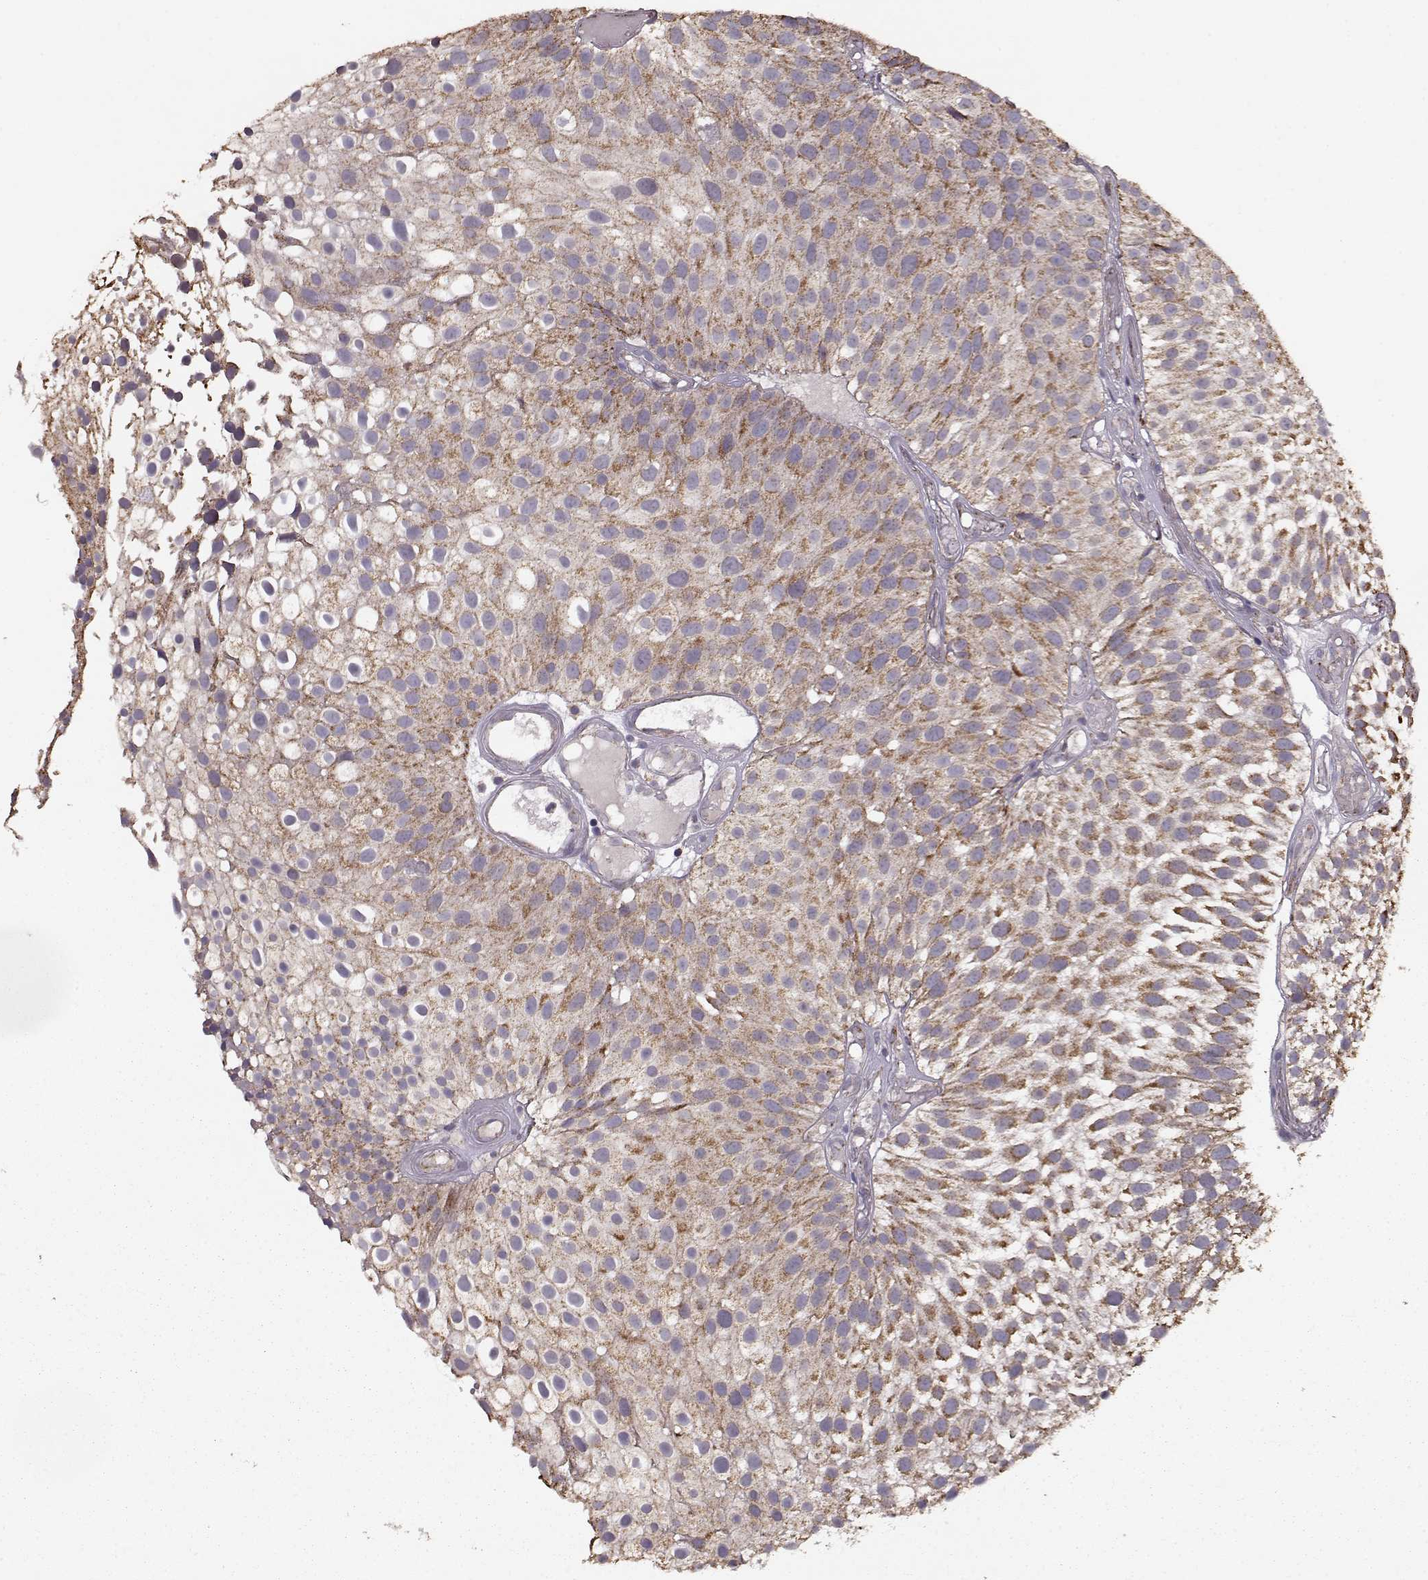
{"staining": {"intensity": "strong", "quantity": ">75%", "location": "cytoplasmic/membranous"}, "tissue": "urothelial cancer", "cell_type": "Tumor cells", "image_type": "cancer", "snomed": [{"axis": "morphology", "description": "Urothelial carcinoma, Low grade"}, {"axis": "topography", "description": "Urinary bladder"}], "caption": "This is an image of IHC staining of urothelial cancer, which shows strong expression in the cytoplasmic/membranous of tumor cells.", "gene": "CMTM3", "patient": {"sex": "male", "age": 79}}